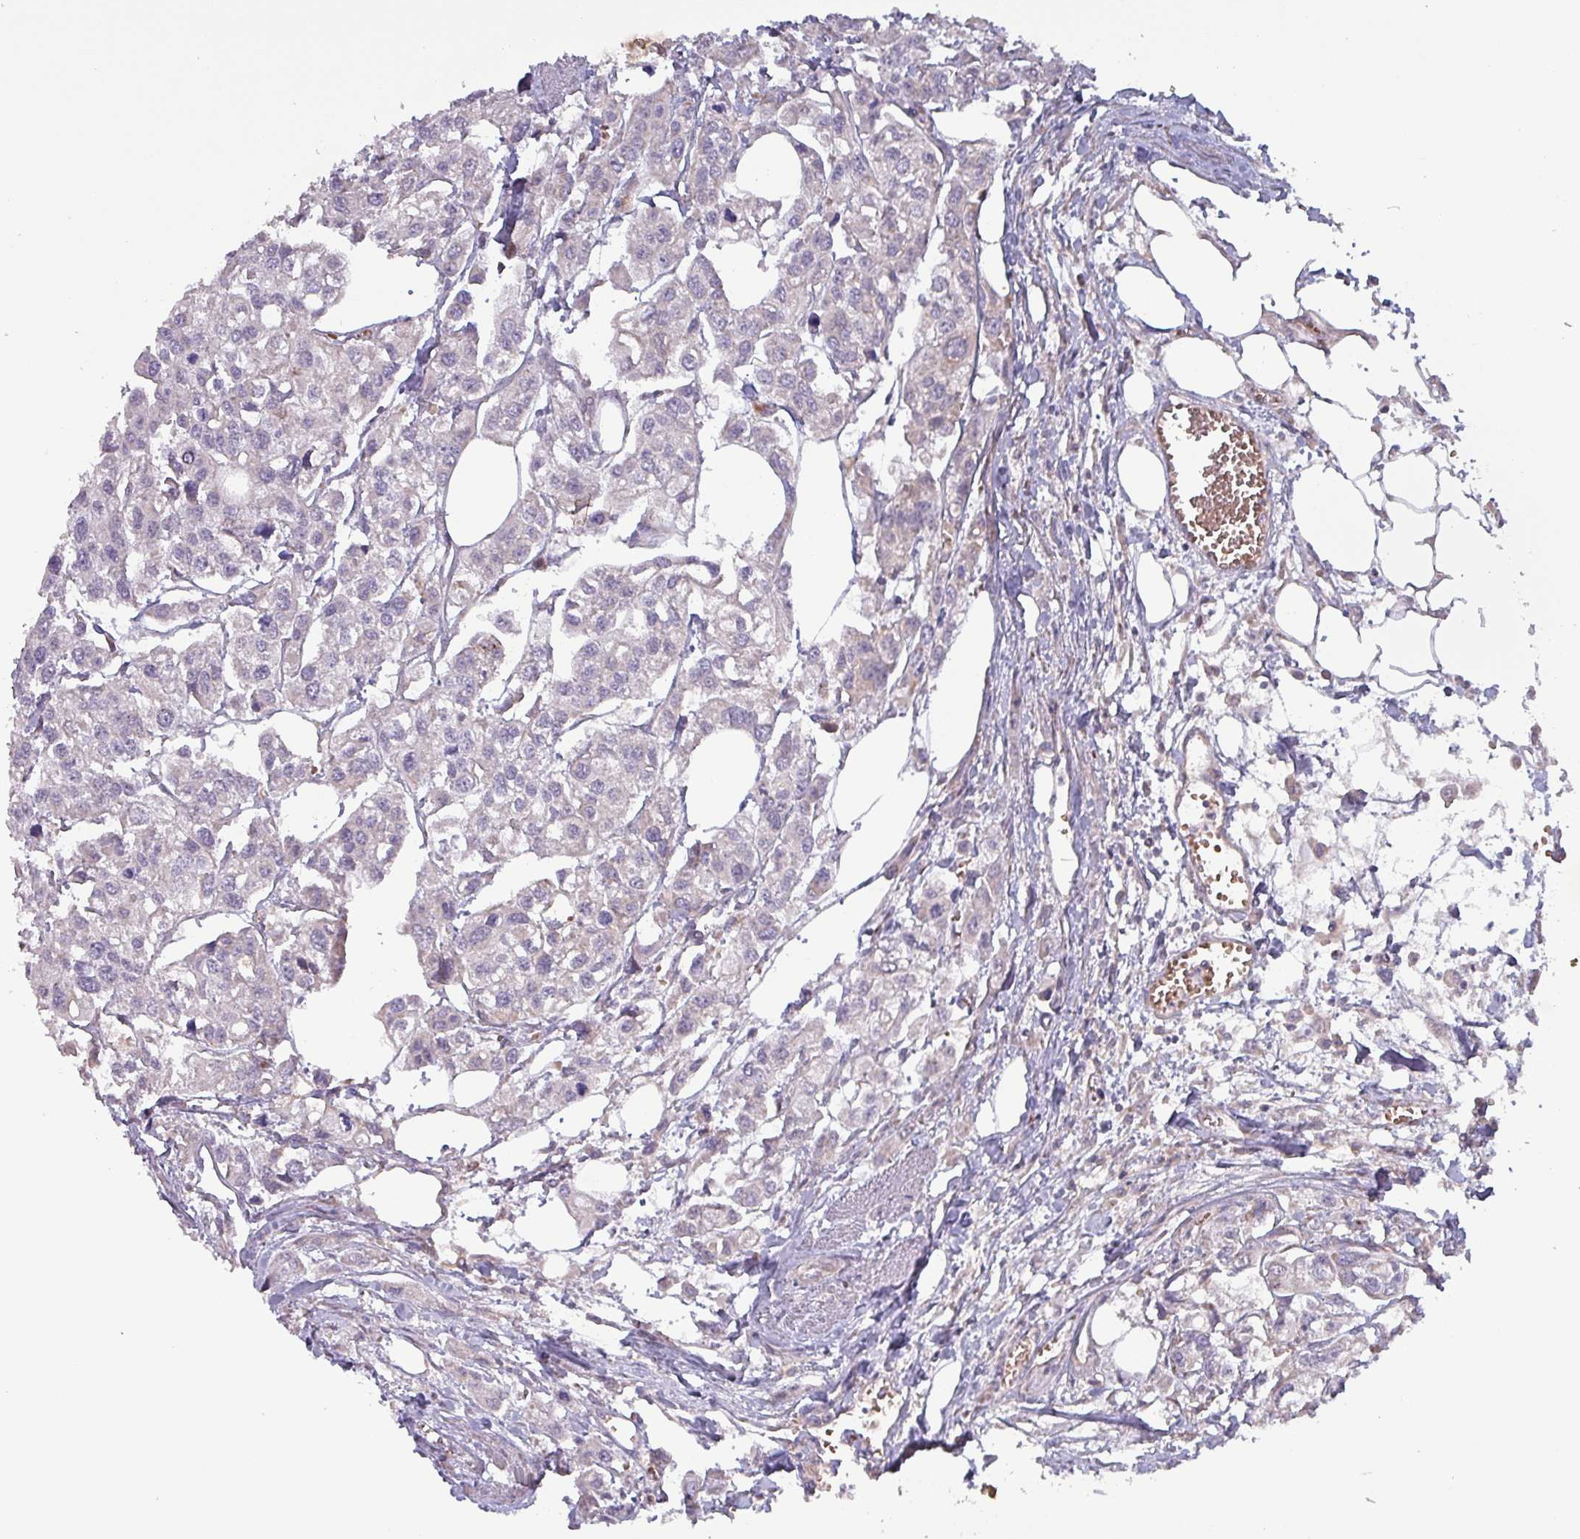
{"staining": {"intensity": "negative", "quantity": "none", "location": "none"}, "tissue": "urothelial cancer", "cell_type": "Tumor cells", "image_type": "cancer", "snomed": [{"axis": "morphology", "description": "Urothelial carcinoma, High grade"}, {"axis": "topography", "description": "Urinary bladder"}], "caption": "DAB (3,3'-diaminobenzidine) immunohistochemical staining of human urothelial carcinoma (high-grade) displays no significant expression in tumor cells.", "gene": "ZNF322", "patient": {"sex": "male", "age": 67}}